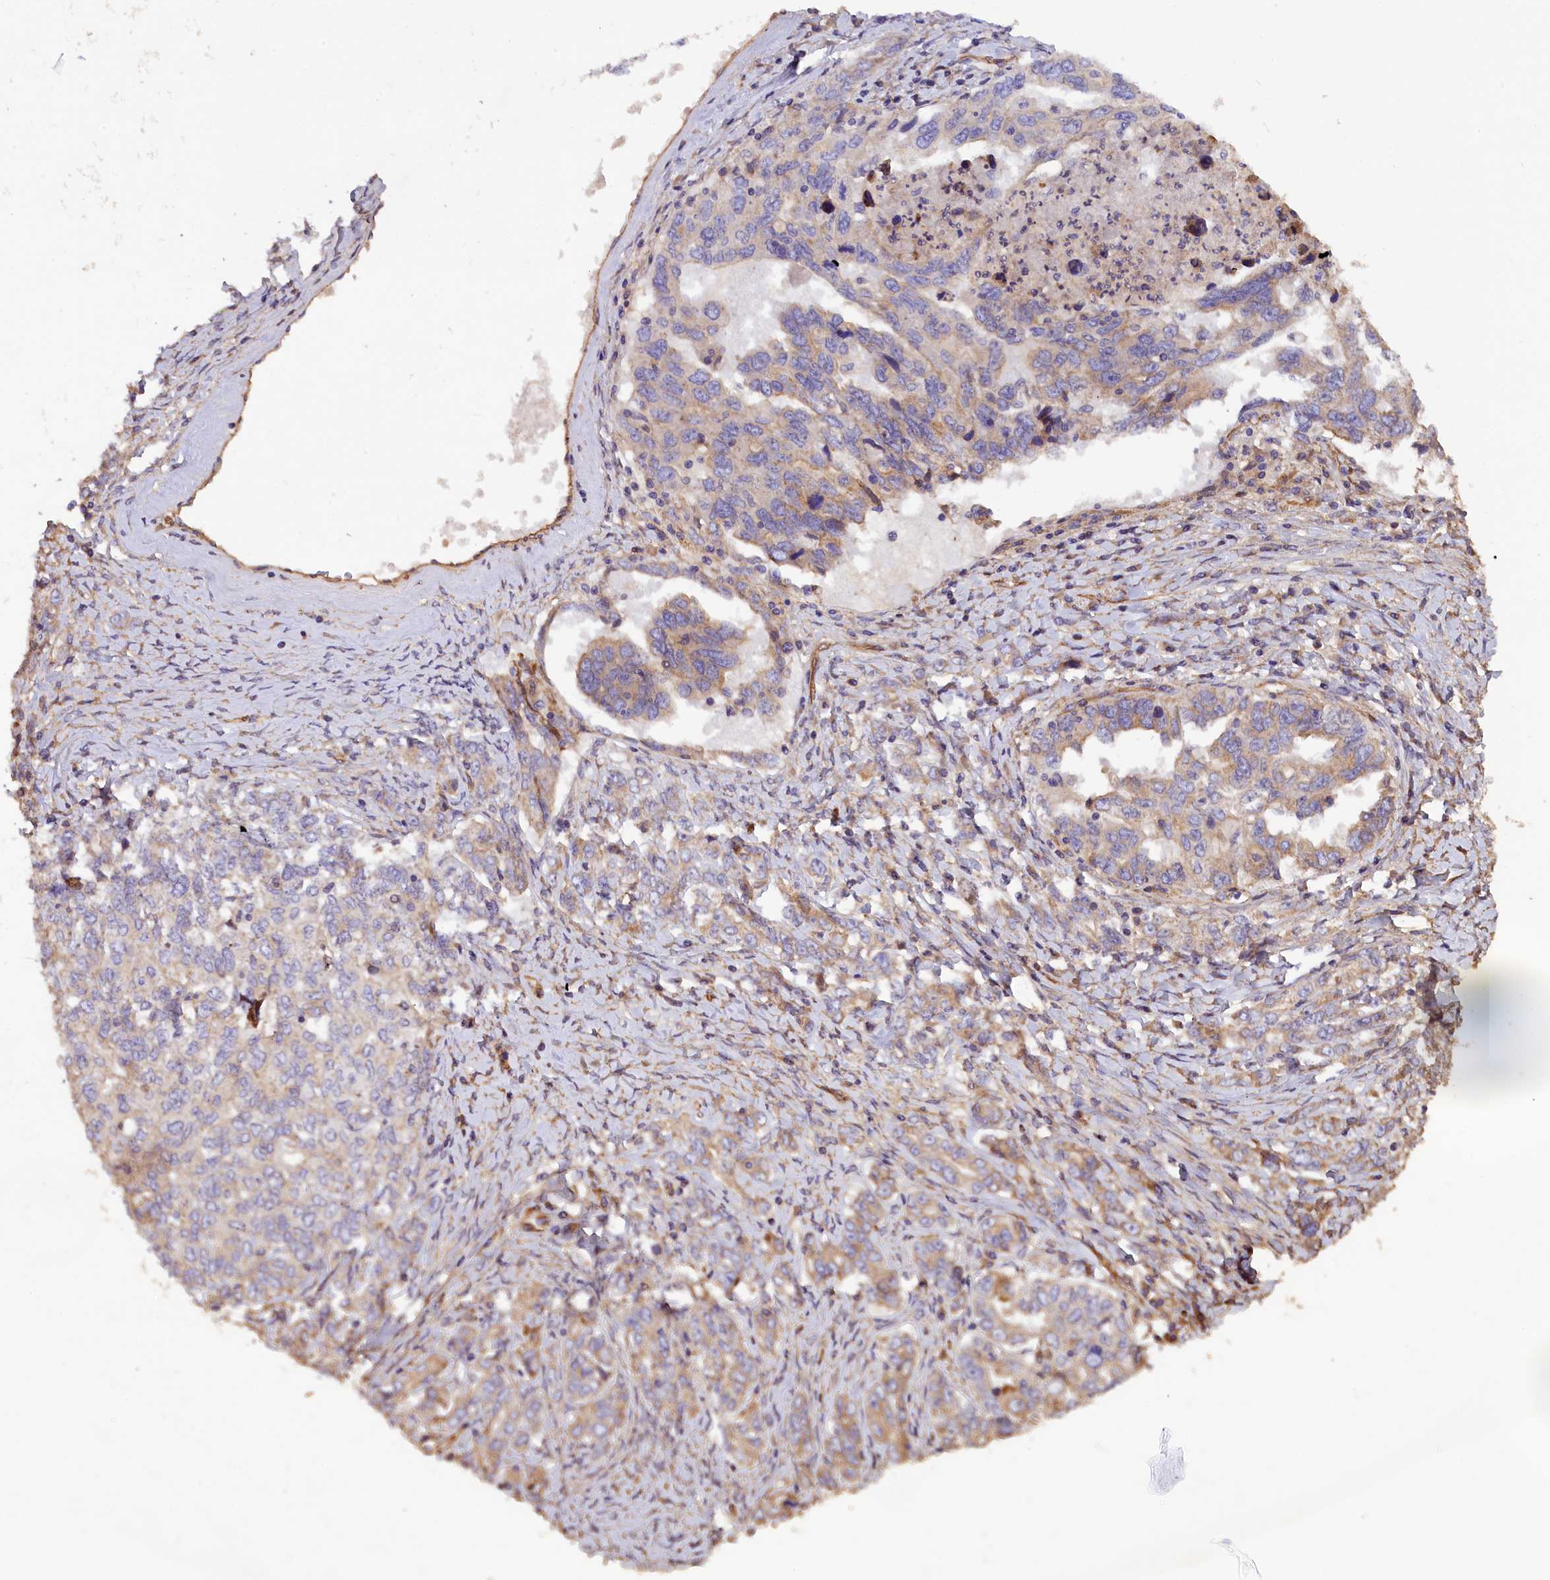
{"staining": {"intensity": "weak", "quantity": "25%-75%", "location": "cytoplasmic/membranous"}, "tissue": "ovarian cancer", "cell_type": "Tumor cells", "image_type": "cancer", "snomed": [{"axis": "morphology", "description": "Carcinoma, endometroid"}, {"axis": "topography", "description": "Ovary"}], "caption": "Human ovarian endometroid carcinoma stained for a protein (brown) exhibits weak cytoplasmic/membranous positive staining in about 25%-75% of tumor cells.", "gene": "ERMARD", "patient": {"sex": "female", "age": 62}}